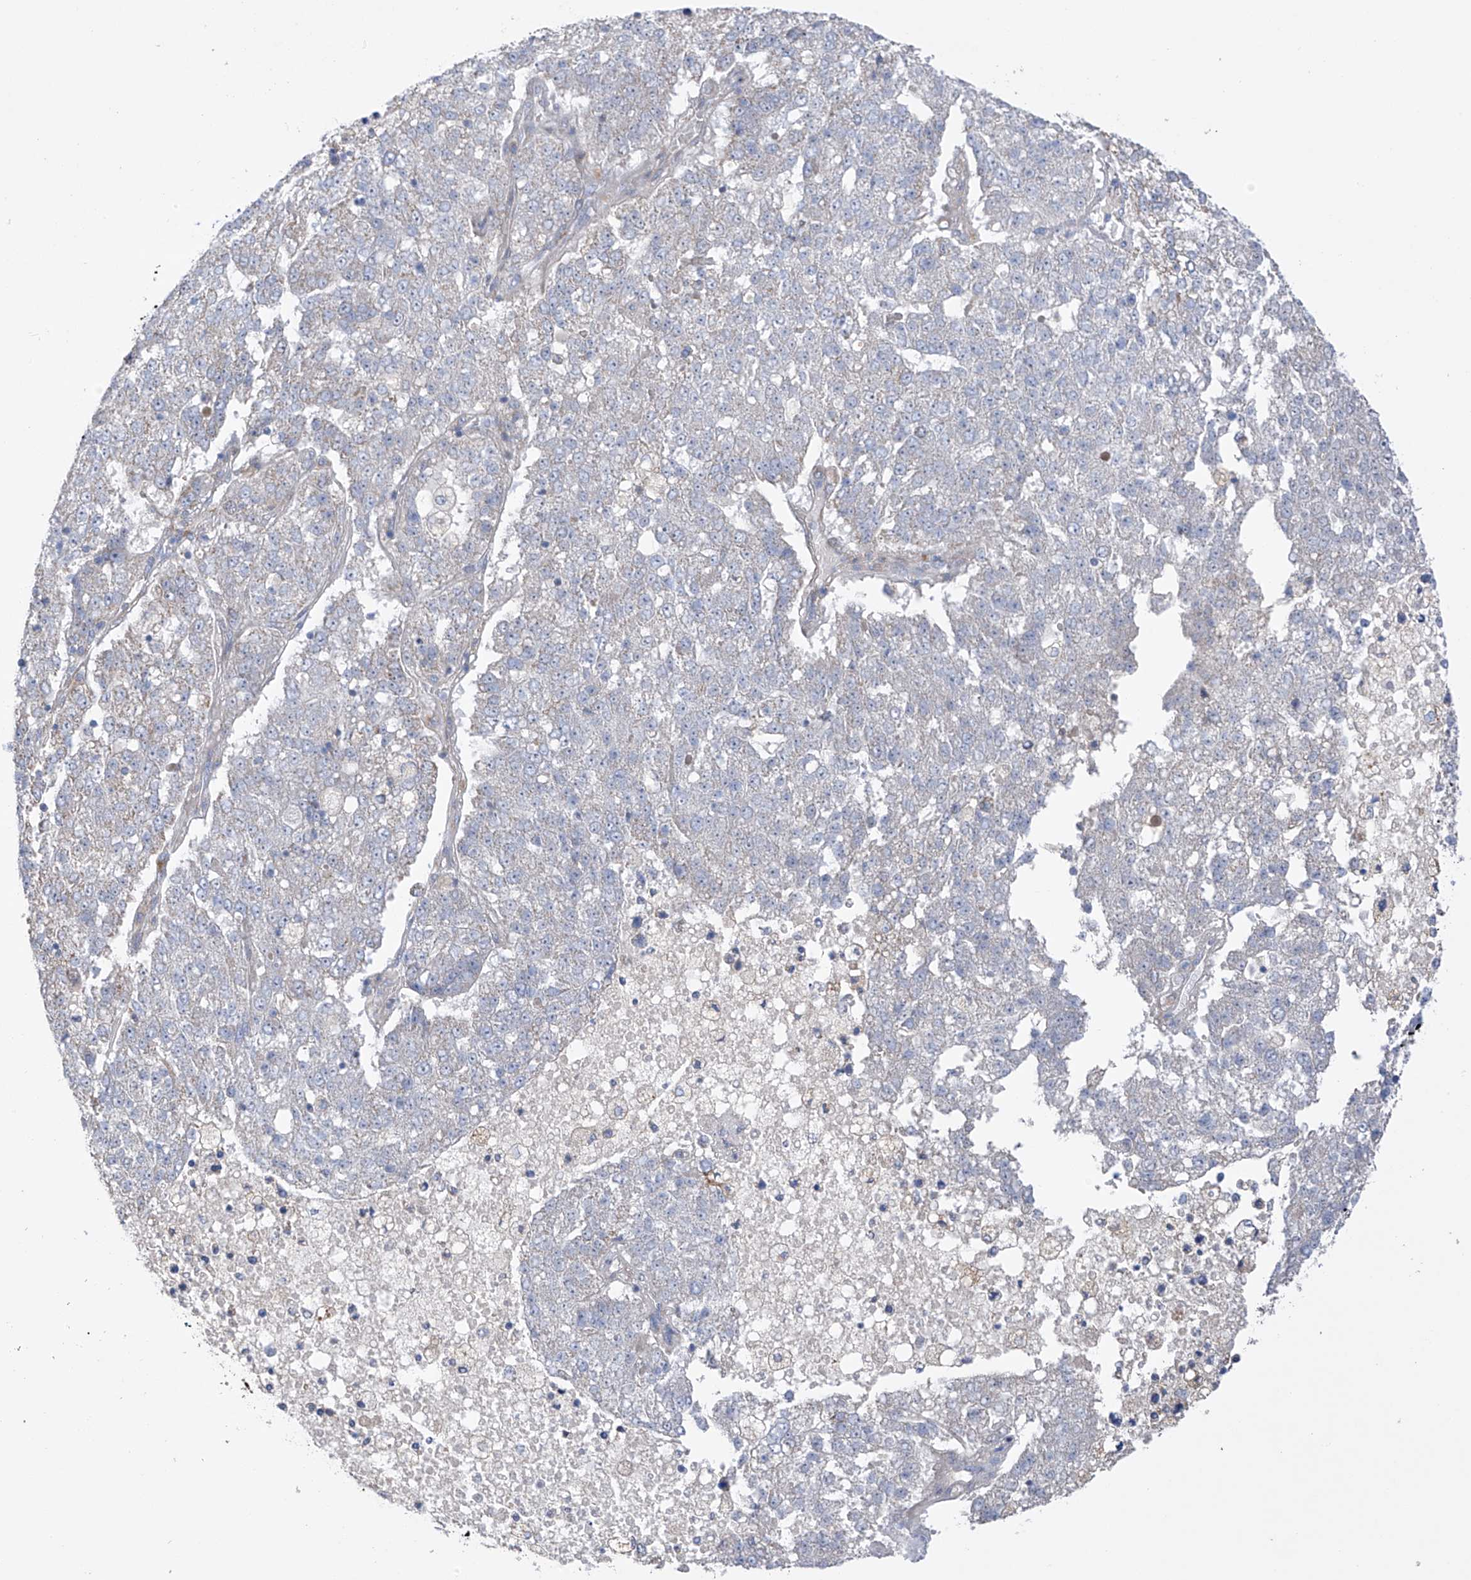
{"staining": {"intensity": "negative", "quantity": "none", "location": "none"}, "tissue": "pancreatic cancer", "cell_type": "Tumor cells", "image_type": "cancer", "snomed": [{"axis": "morphology", "description": "Adenocarcinoma, NOS"}, {"axis": "topography", "description": "Pancreas"}], "caption": "There is no significant staining in tumor cells of pancreatic cancer.", "gene": "ZNF641", "patient": {"sex": "female", "age": 61}}